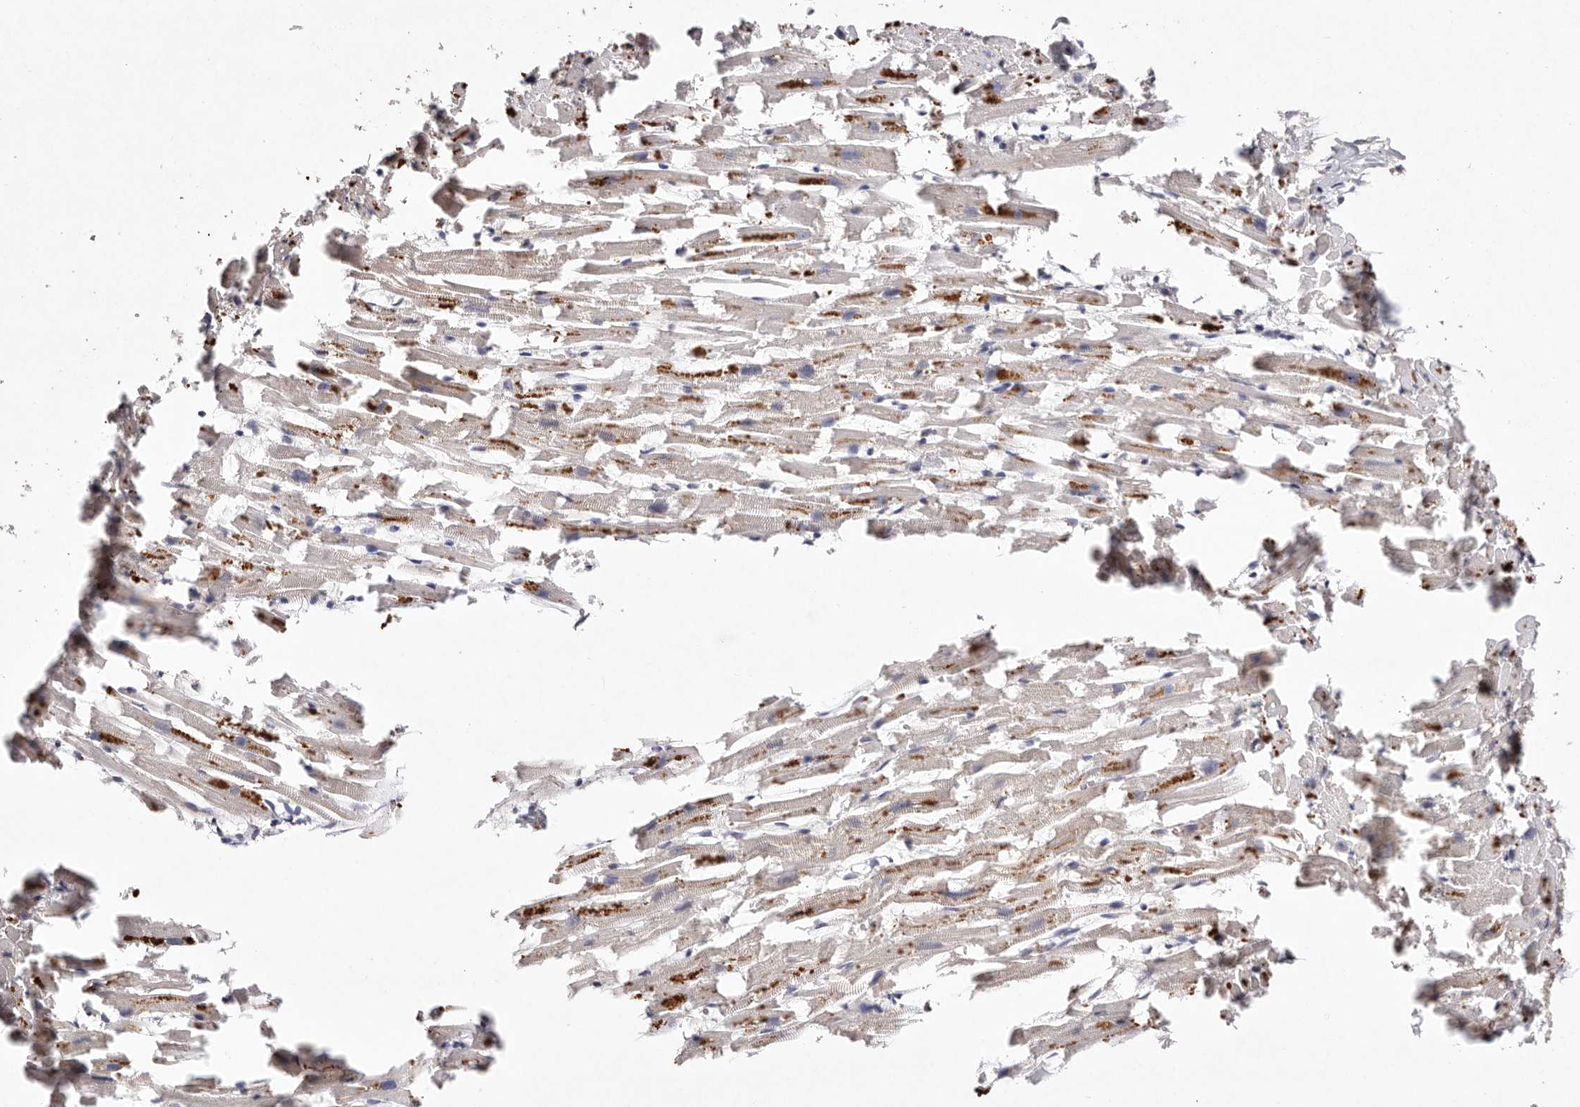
{"staining": {"intensity": "moderate", "quantity": "25%-75%", "location": "cytoplasmic/membranous"}, "tissue": "heart muscle", "cell_type": "Cardiomyocytes", "image_type": "normal", "snomed": [{"axis": "morphology", "description": "Normal tissue, NOS"}, {"axis": "topography", "description": "Heart"}], "caption": "A histopathology image showing moderate cytoplasmic/membranous positivity in about 25%-75% of cardiomyocytes in benign heart muscle, as visualized by brown immunohistochemical staining.", "gene": "TSC2", "patient": {"sex": "female", "age": 64}}